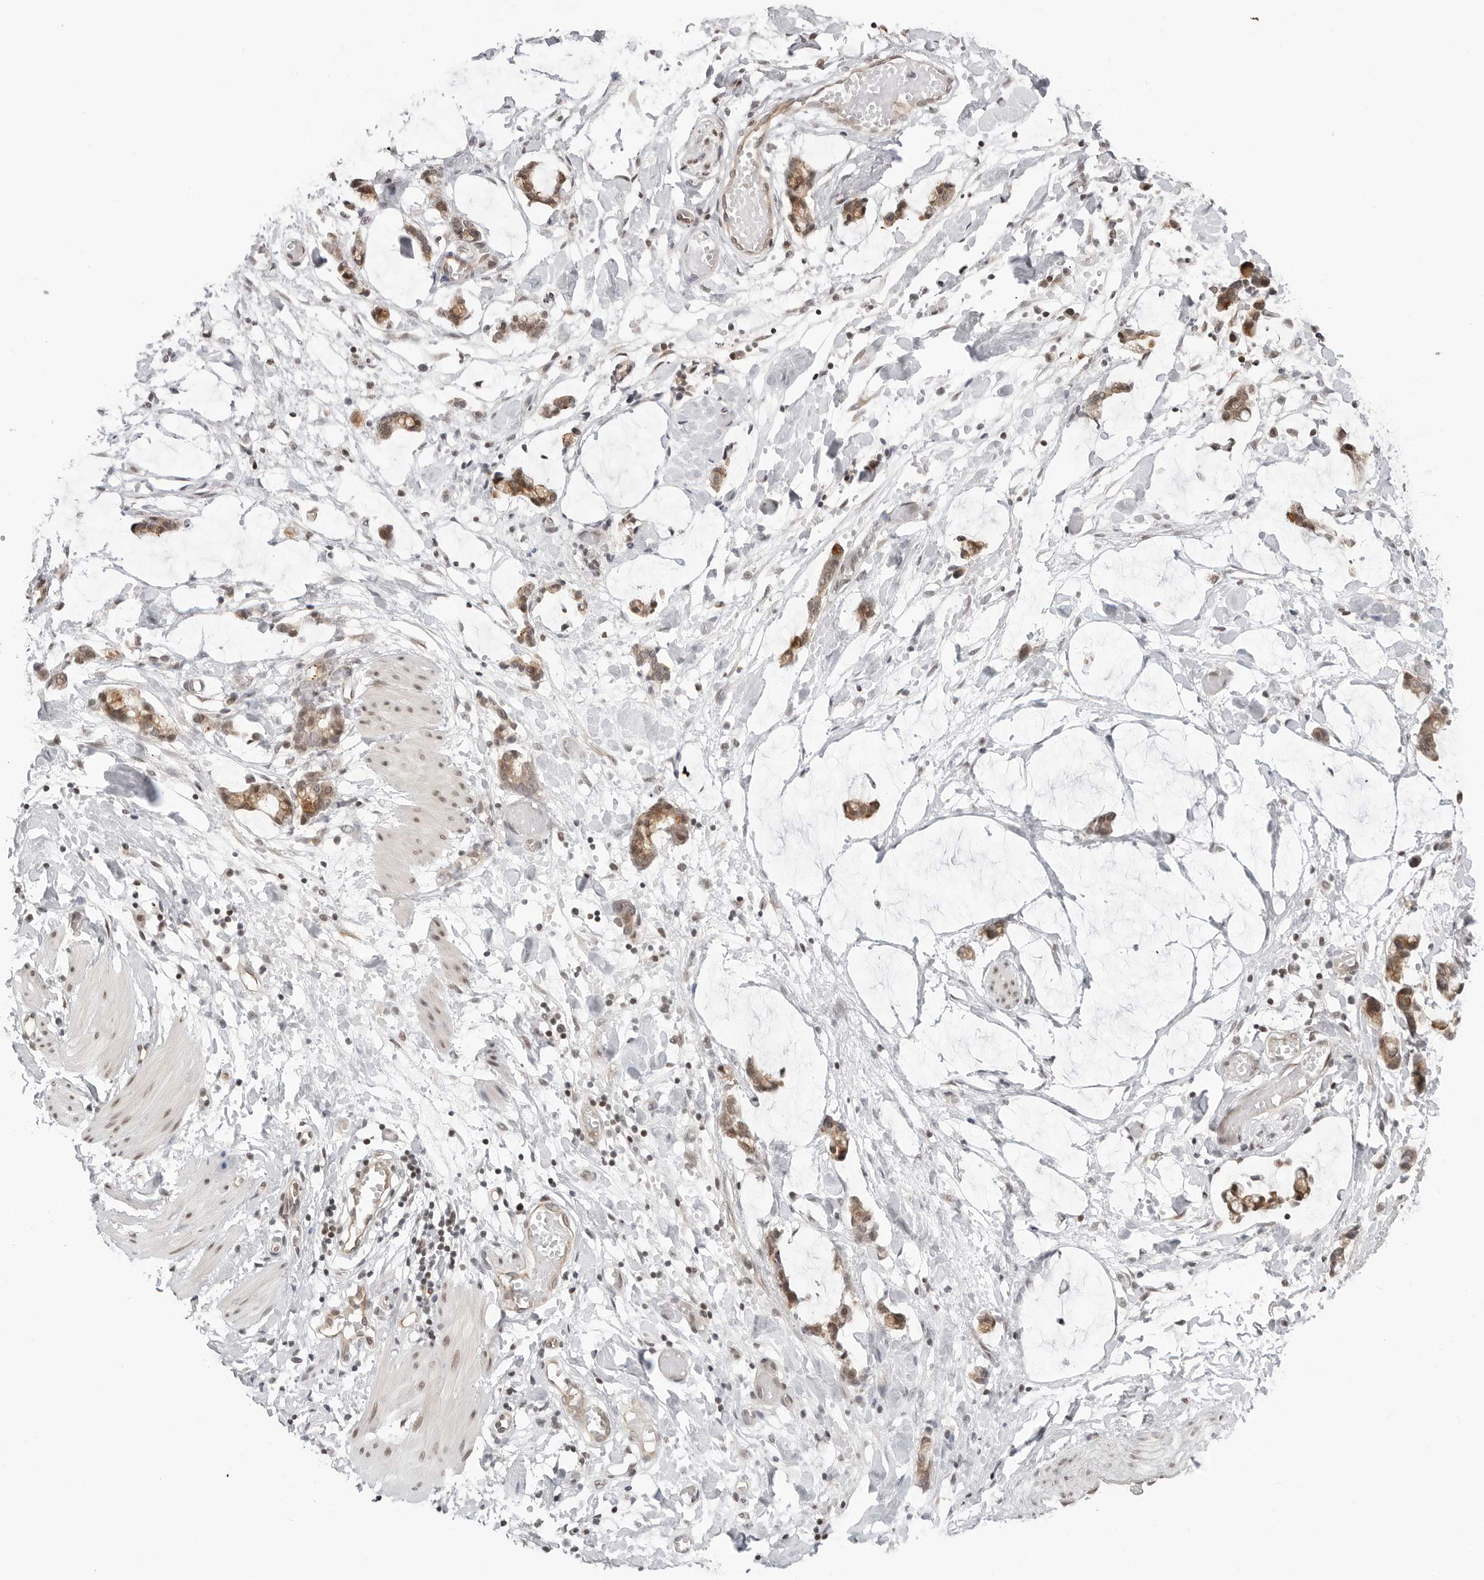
{"staining": {"intensity": "weak", "quantity": "<25%", "location": "nuclear"}, "tissue": "adipose tissue", "cell_type": "Adipocytes", "image_type": "normal", "snomed": [{"axis": "morphology", "description": "Normal tissue, NOS"}, {"axis": "morphology", "description": "Adenocarcinoma, NOS"}, {"axis": "topography", "description": "Colon"}, {"axis": "topography", "description": "Peripheral nerve tissue"}], "caption": "High power microscopy histopathology image of an immunohistochemistry (IHC) image of benign adipose tissue, revealing no significant expression in adipocytes.", "gene": "C8orf33", "patient": {"sex": "male", "age": 14}}